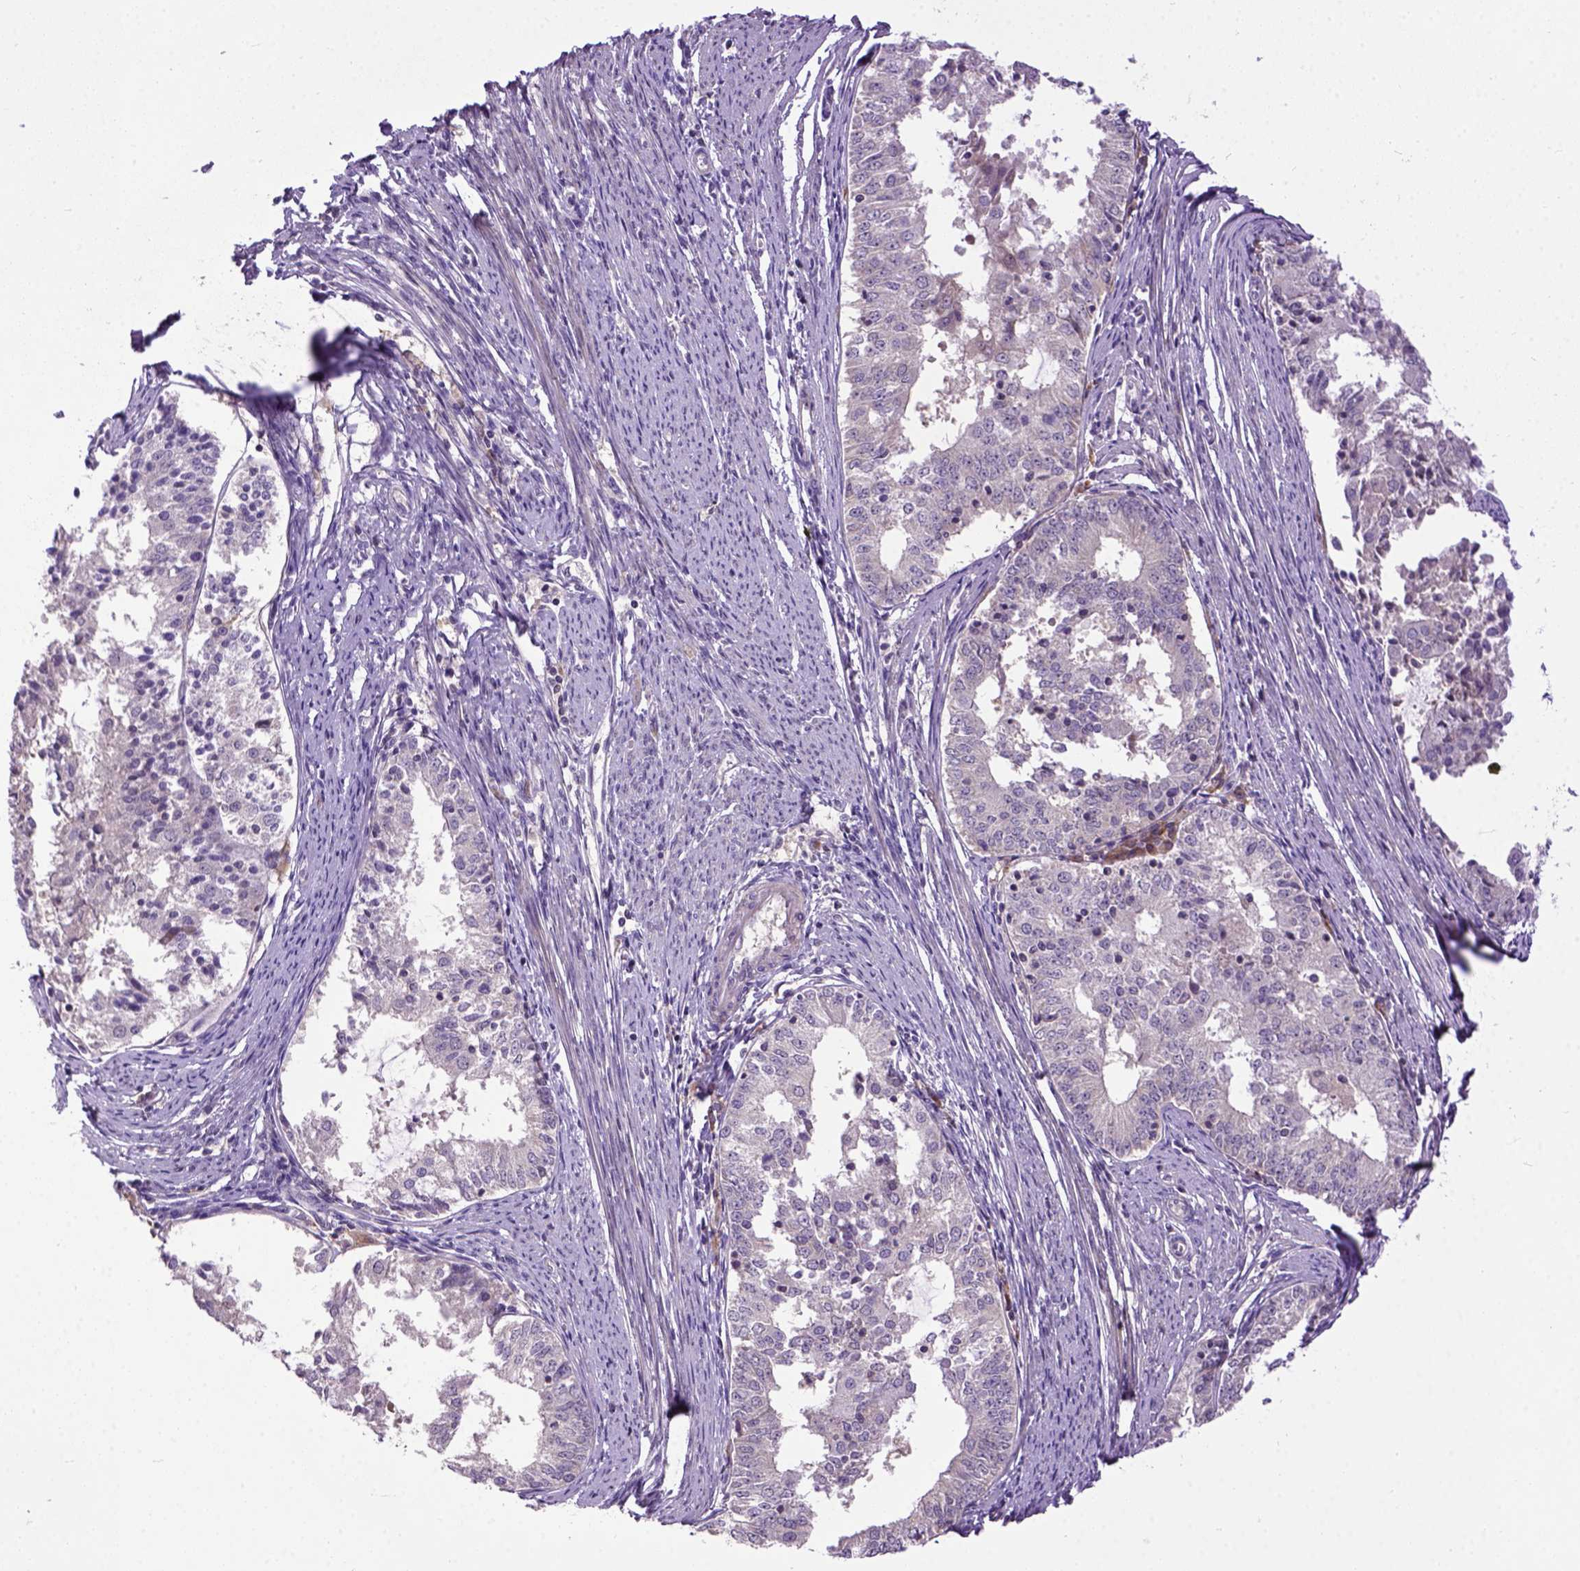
{"staining": {"intensity": "weak", "quantity": "<25%", "location": "cytoplasmic/membranous"}, "tissue": "endometrial cancer", "cell_type": "Tumor cells", "image_type": "cancer", "snomed": [{"axis": "morphology", "description": "Adenocarcinoma, NOS"}, {"axis": "topography", "description": "Endometrium"}], "caption": "DAB immunohistochemical staining of human adenocarcinoma (endometrial) shows no significant staining in tumor cells. The staining was performed using DAB (3,3'-diaminobenzidine) to visualize the protein expression in brown, while the nuclei were stained in blue with hematoxylin (Magnification: 20x).", "gene": "CPNE1", "patient": {"sex": "female", "age": 57}}